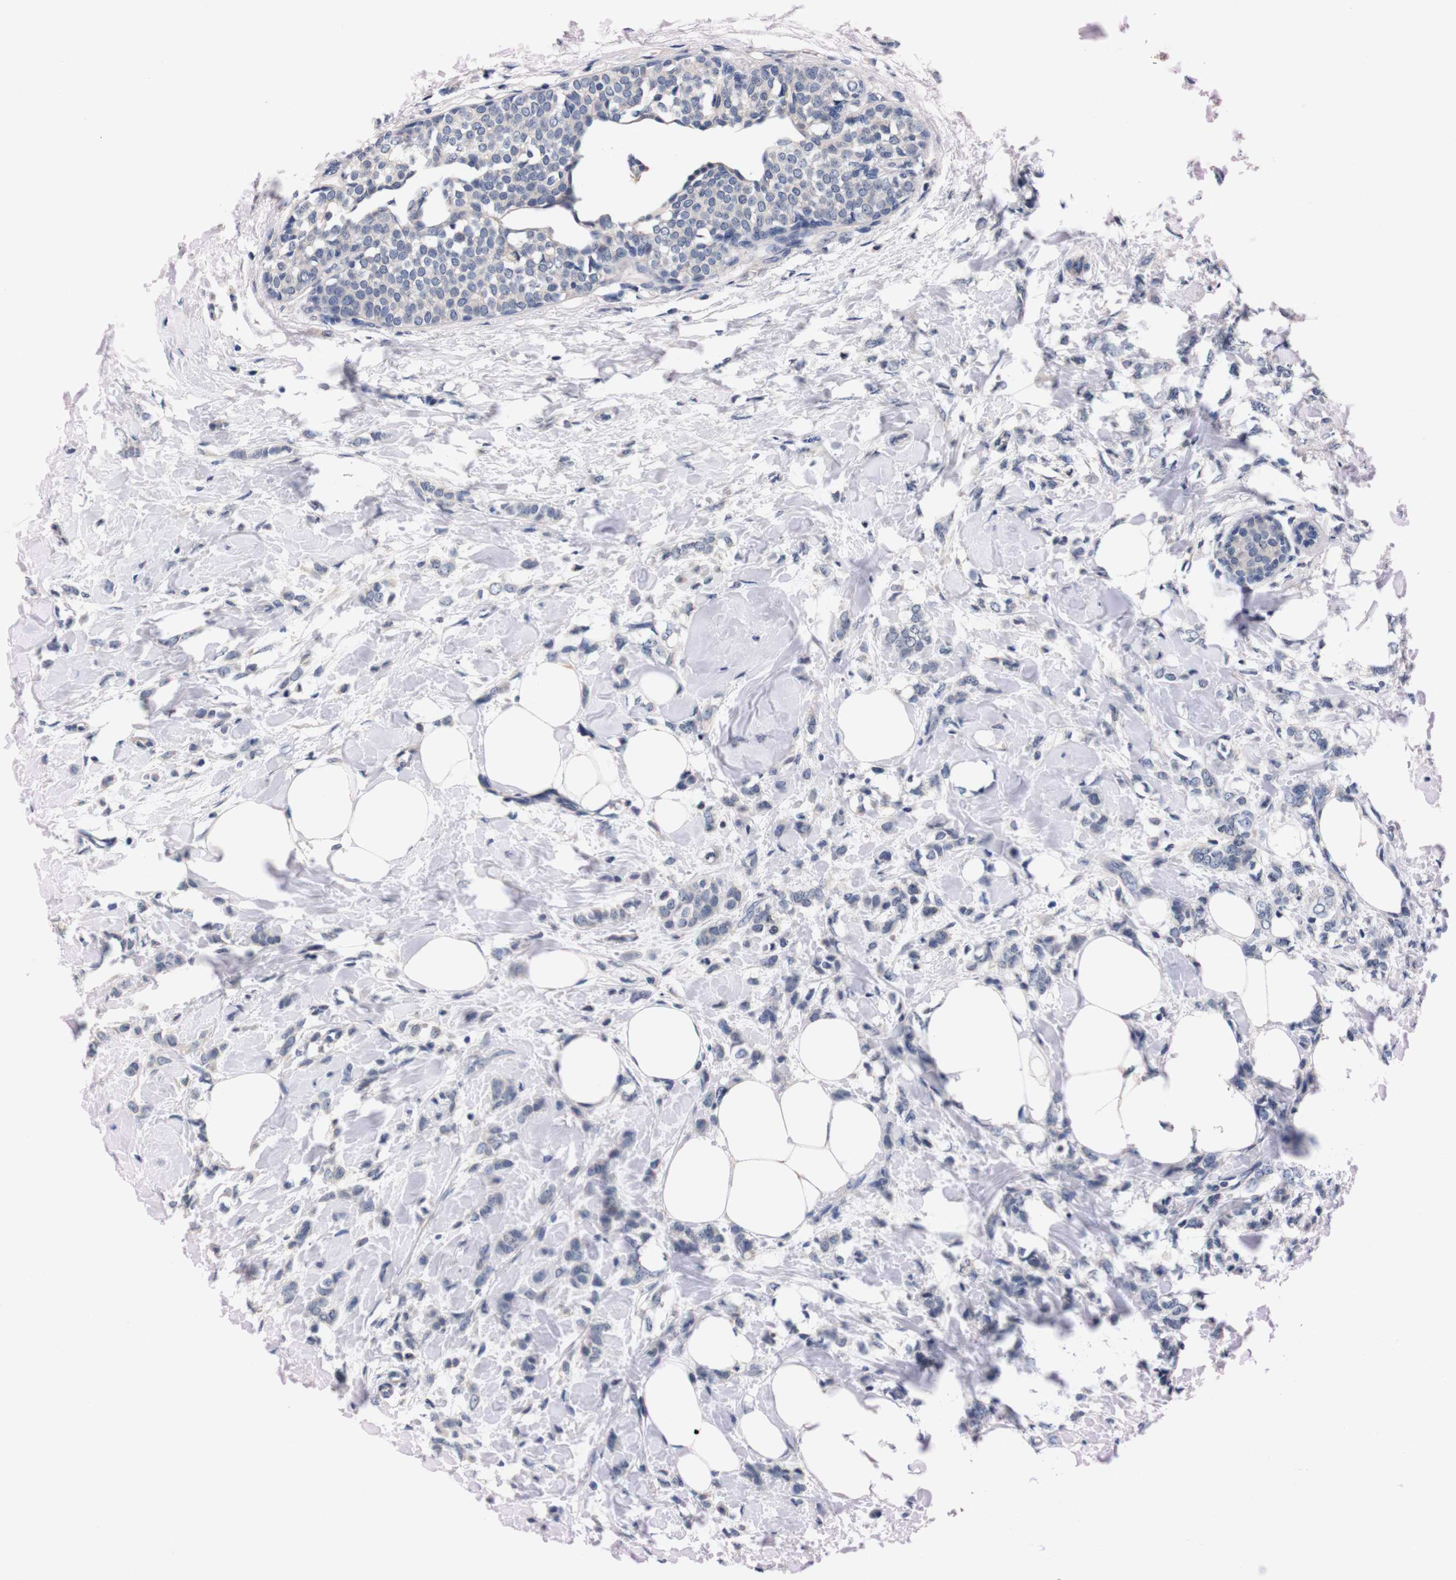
{"staining": {"intensity": "negative", "quantity": "none", "location": "none"}, "tissue": "breast cancer", "cell_type": "Tumor cells", "image_type": "cancer", "snomed": [{"axis": "morphology", "description": "Lobular carcinoma, in situ"}, {"axis": "morphology", "description": "Lobular carcinoma"}, {"axis": "topography", "description": "Breast"}], "caption": "This is a micrograph of immunohistochemistry staining of breast cancer (lobular carcinoma in situ), which shows no expression in tumor cells.", "gene": "TNFRSF21", "patient": {"sex": "female", "age": 41}}